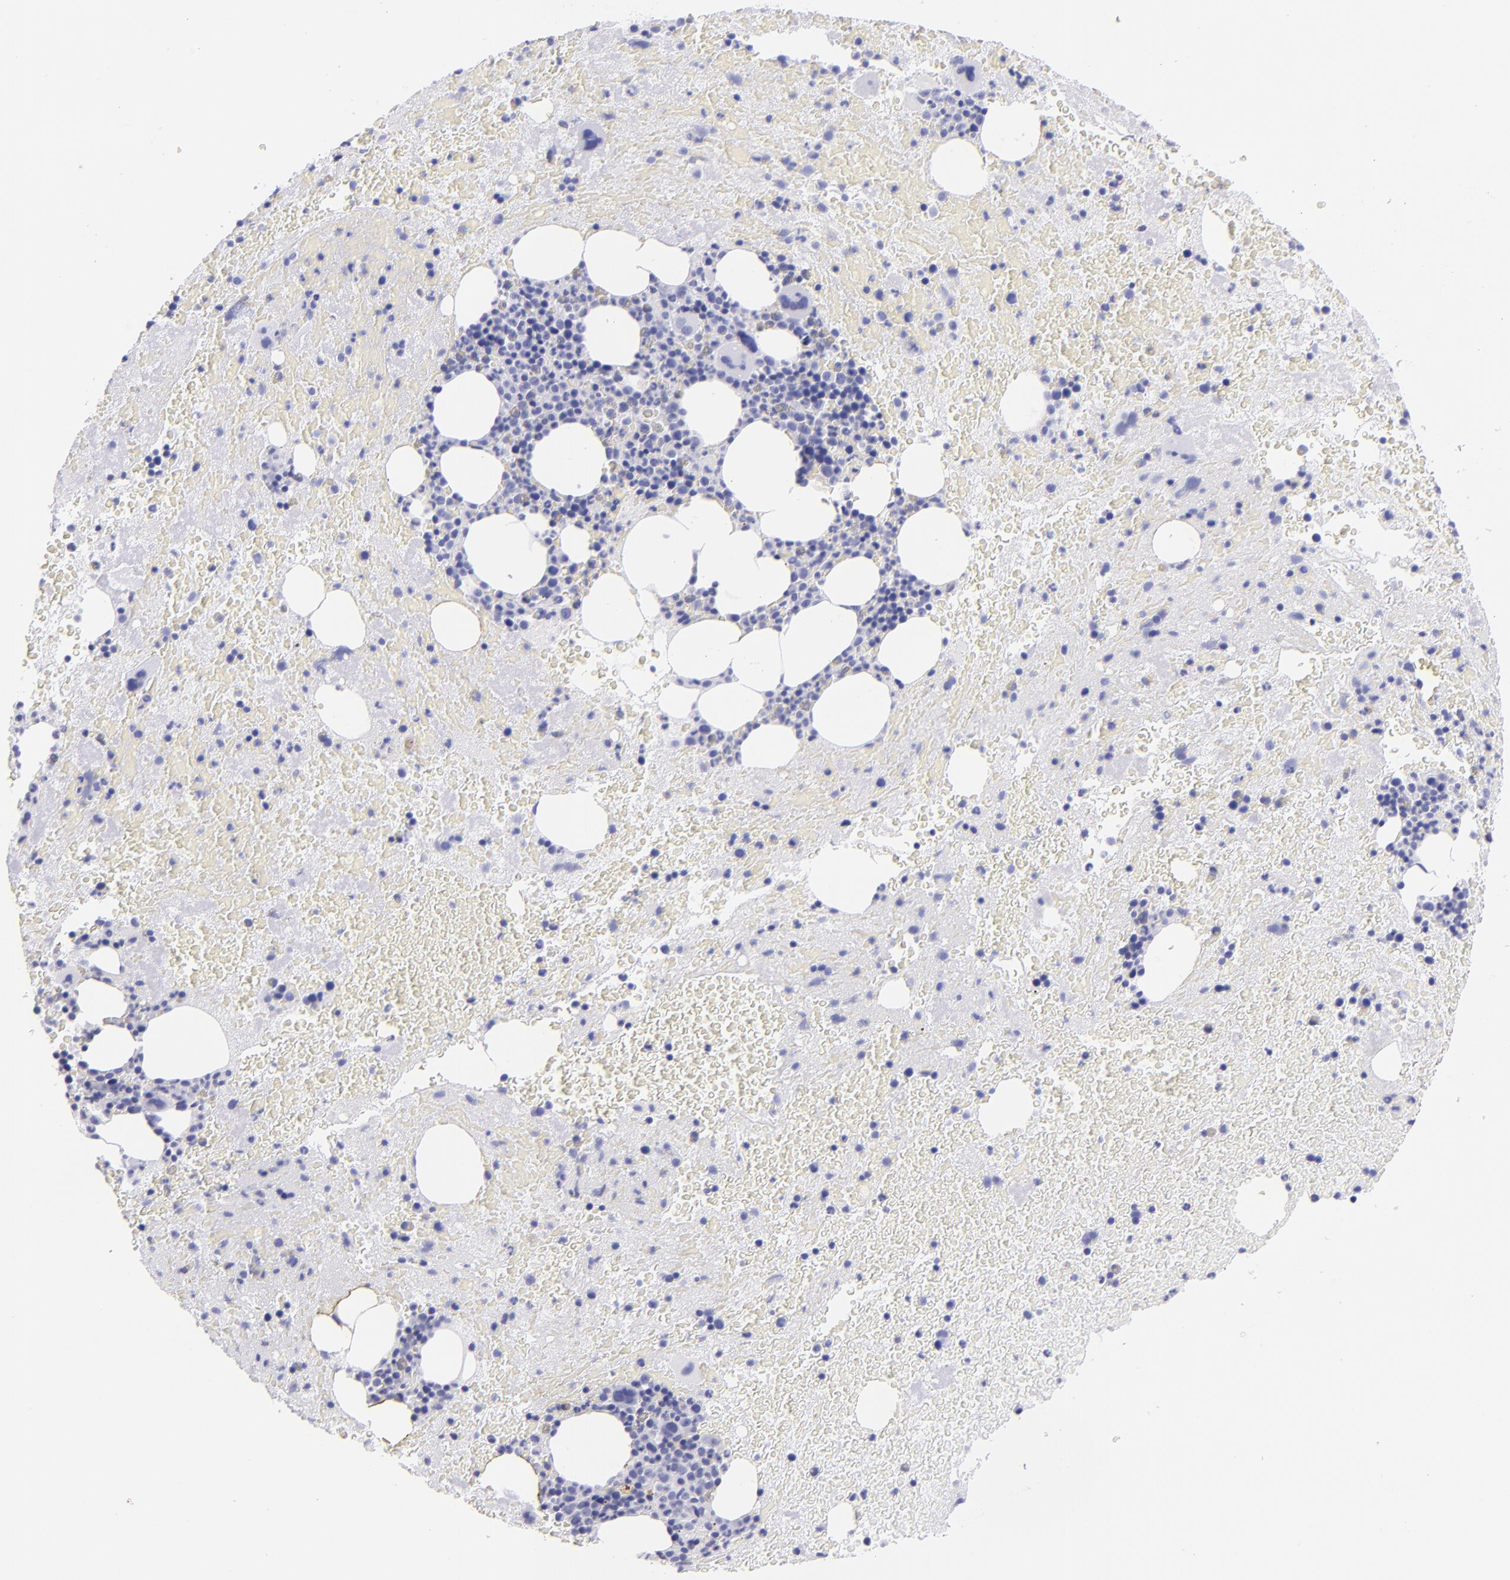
{"staining": {"intensity": "negative", "quantity": "none", "location": "none"}, "tissue": "bone marrow", "cell_type": "Hematopoietic cells", "image_type": "normal", "snomed": [{"axis": "morphology", "description": "Normal tissue, NOS"}, {"axis": "topography", "description": "Bone marrow"}], "caption": "DAB (3,3'-diaminobenzidine) immunohistochemical staining of normal human bone marrow reveals no significant positivity in hematopoietic cells.", "gene": "PIP", "patient": {"sex": "male", "age": 76}}